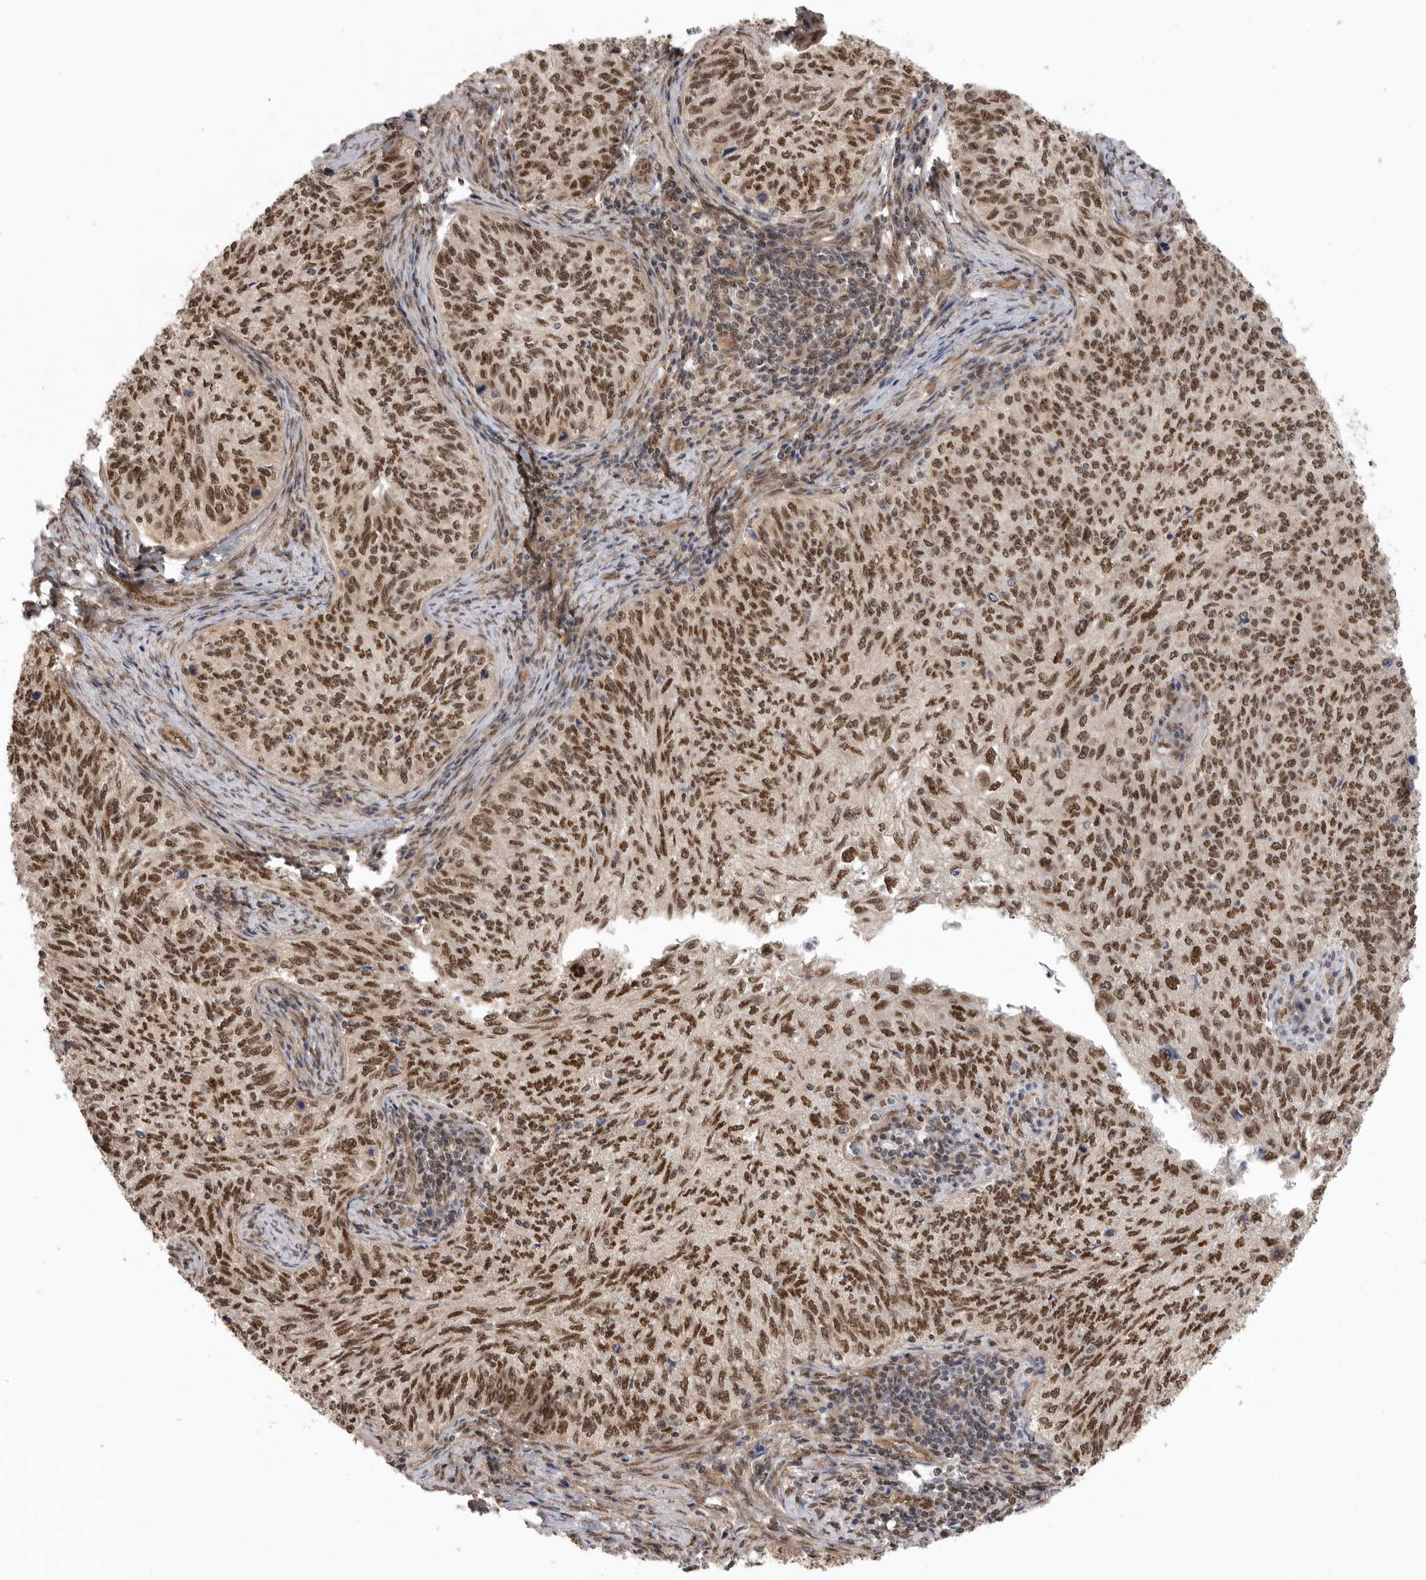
{"staining": {"intensity": "strong", "quantity": ">75%", "location": "cytoplasmic/membranous,nuclear"}, "tissue": "cervical cancer", "cell_type": "Tumor cells", "image_type": "cancer", "snomed": [{"axis": "morphology", "description": "Squamous cell carcinoma, NOS"}, {"axis": "topography", "description": "Cervix"}], "caption": "Cervical cancer (squamous cell carcinoma) was stained to show a protein in brown. There is high levels of strong cytoplasmic/membranous and nuclear positivity in about >75% of tumor cells.", "gene": "VPS50", "patient": {"sex": "female", "age": 30}}